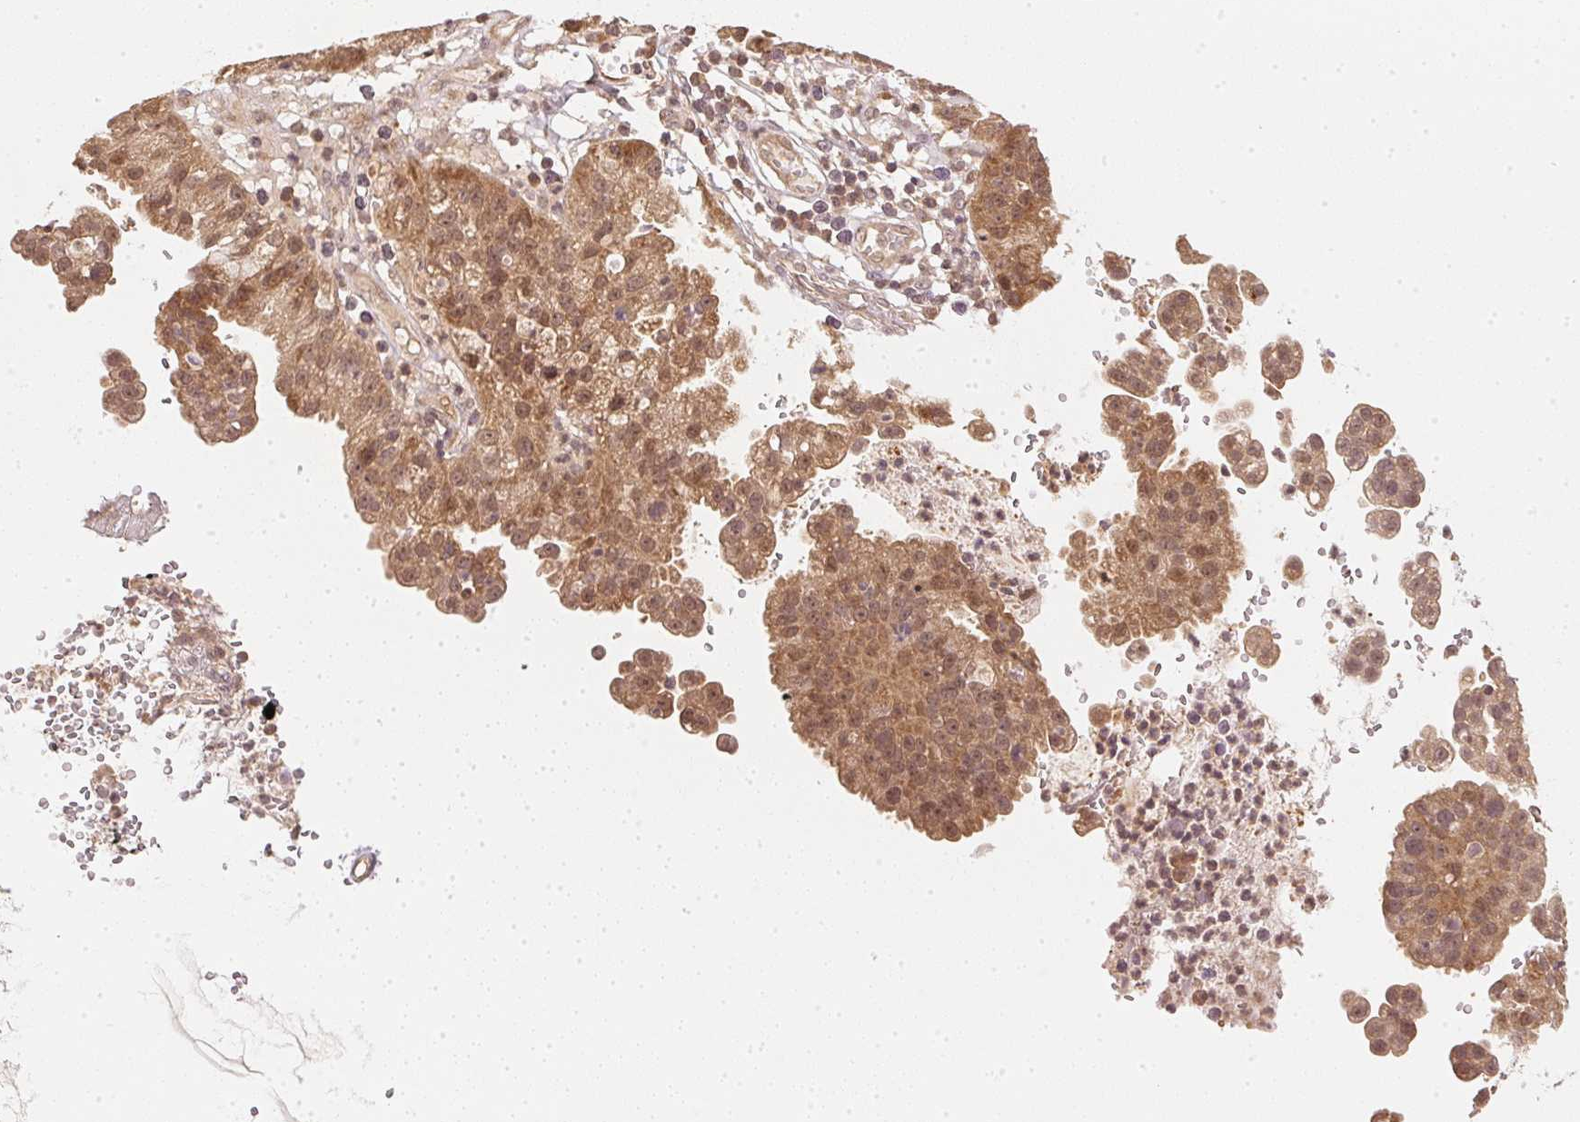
{"staining": {"intensity": "moderate", "quantity": ">75%", "location": "cytoplasmic/membranous,nuclear"}, "tissue": "cervical cancer", "cell_type": "Tumor cells", "image_type": "cancer", "snomed": [{"axis": "morphology", "description": "Adenocarcinoma, NOS"}, {"axis": "topography", "description": "Cervix"}], "caption": "There is medium levels of moderate cytoplasmic/membranous and nuclear positivity in tumor cells of cervical cancer, as demonstrated by immunohistochemical staining (brown color).", "gene": "UBE2L3", "patient": {"sex": "female", "age": 34}}